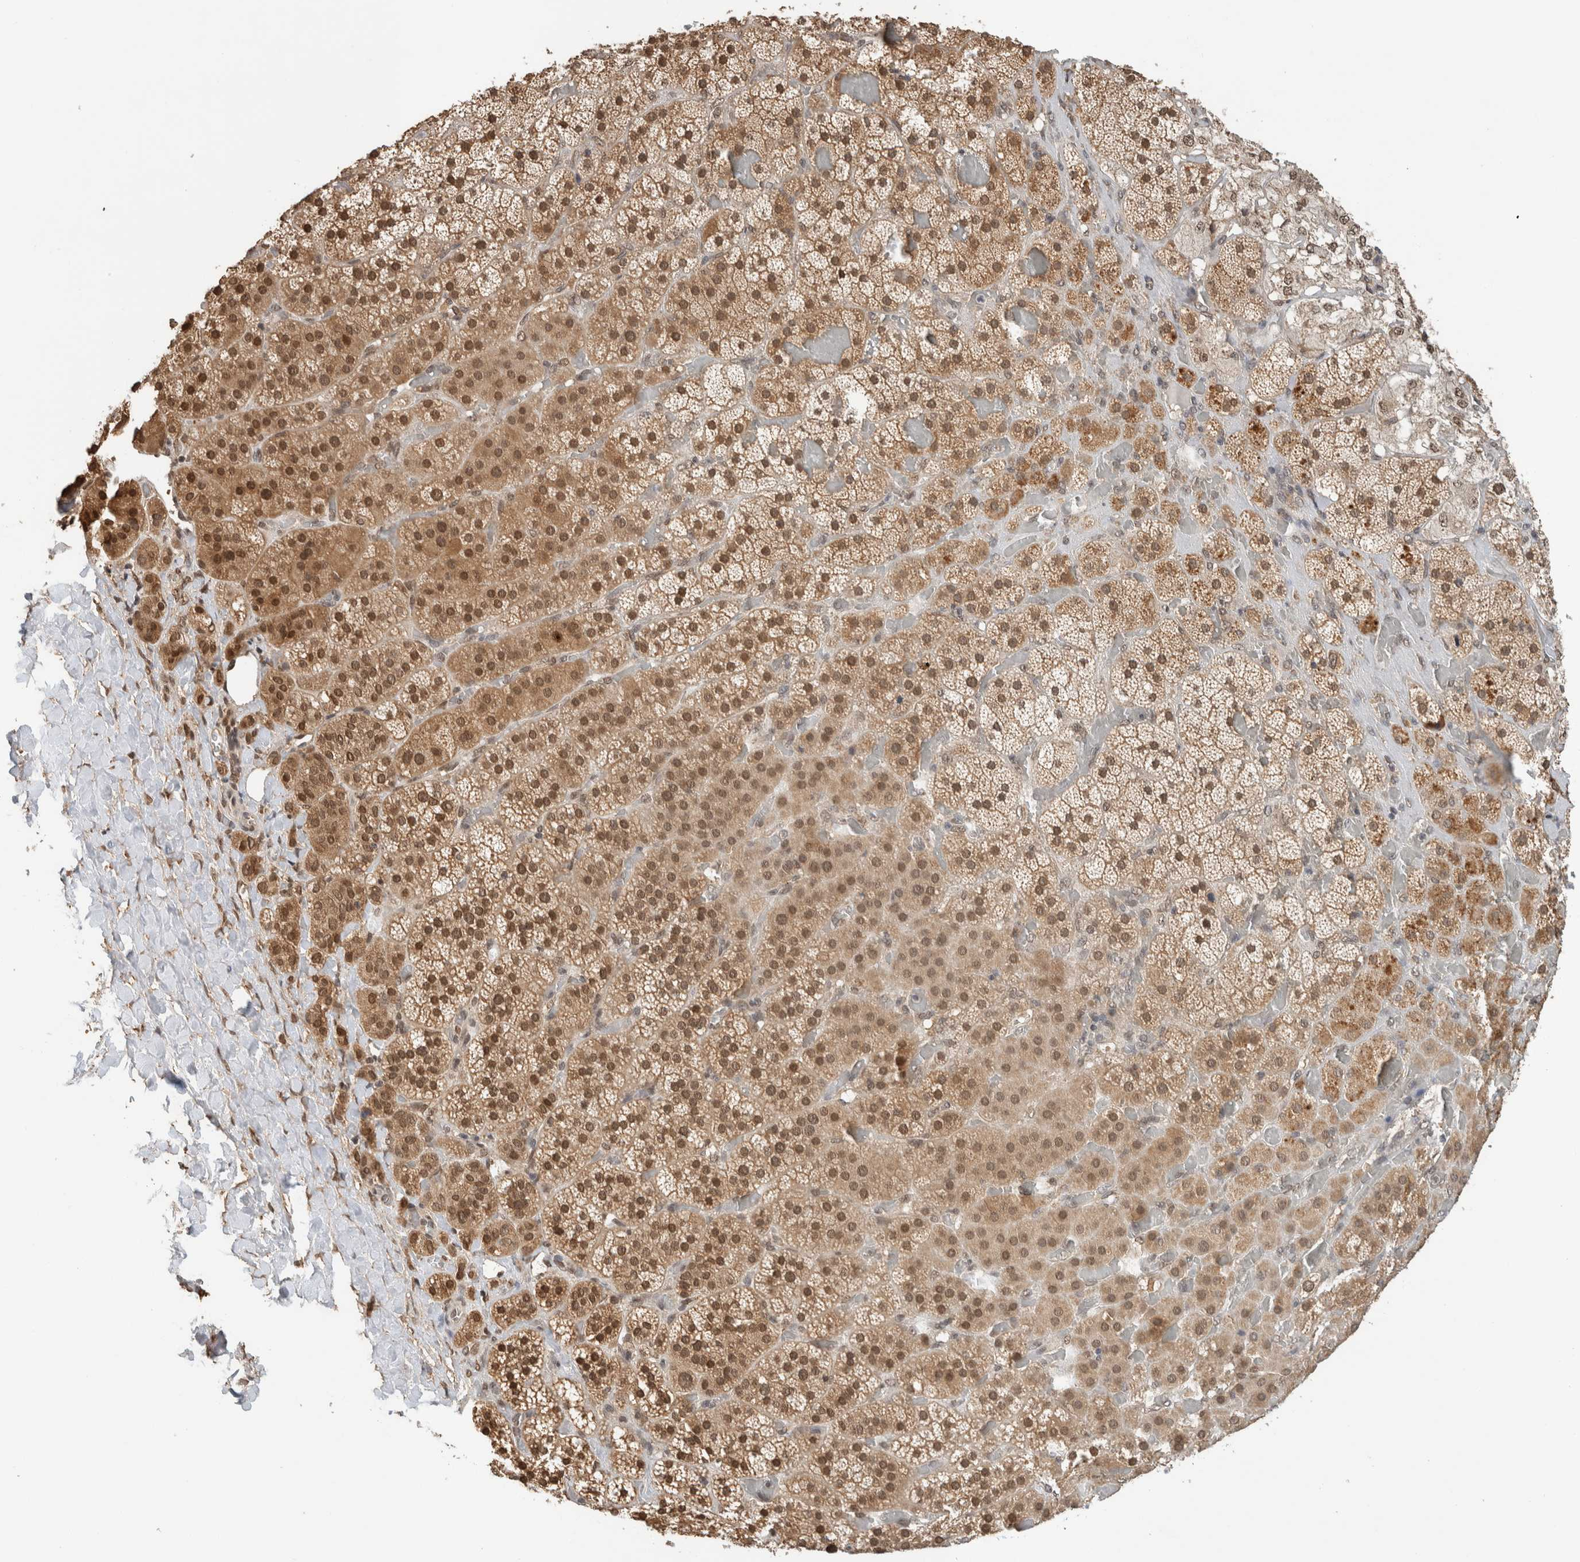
{"staining": {"intensity": "moderate", "quantity": ">75%", "location": "cytoplasmic/membranous,nuclear"}, "tissue": "adrenal gland", "cell_type": "Glandular cells", "image_type": "normal", "snomed": [{"axis": "morphology", "description": "Normal tissue, NOS"}, {"axis": "topography", "description": "Adrenal gland"}], "caption": "A histopathology image showing moderate cytoplasmic/membranous,nuclear expression in about >75% of glandular cells in normal adrenal gland, as visualized by brown immunohistochemical staining.", "gene": "C1orf21", "patient": {"sex": "male", "age": 57}}